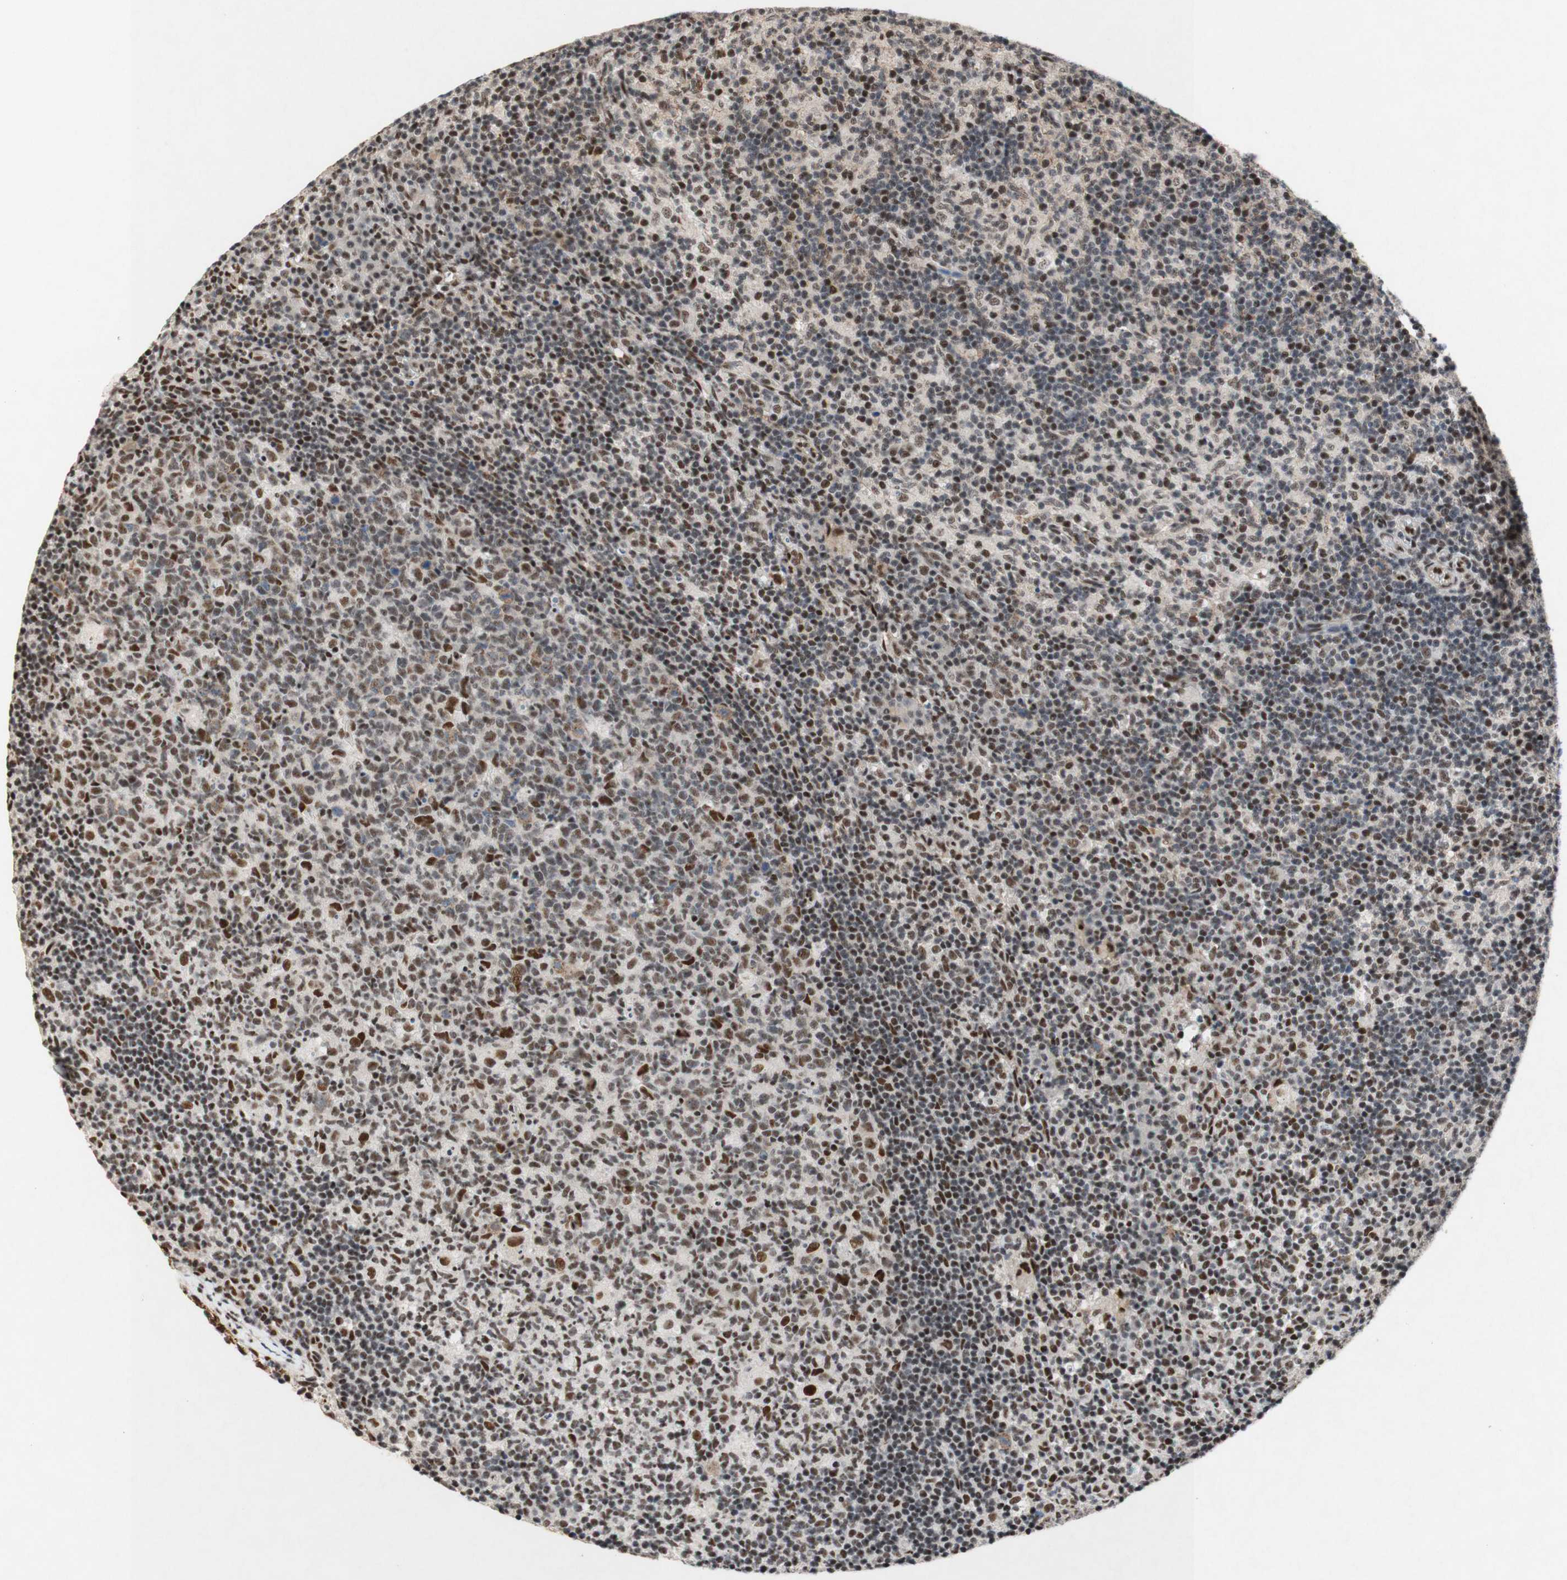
{"staining": {"intensity": "moderate", "quantity": "25%-75%", "location": "nuclear"}, "tissue": "lymph node", "cell_type": "Germinal center cells", "image_type": "normal", "snomed": [{"axis": "morphology", "description": "Normal tissue, NOS"}, {"axis": "morphology", "description": "Inflammation, NOS"}, {"axis": "topography", "description": "Lymph node"}], "caption": "An image of human lymph node stained for a protein shows moderate nuclear brown staining in germinal center cells.", "gene": "TLE1", "patient": {"sex": "male", "age": 55}}